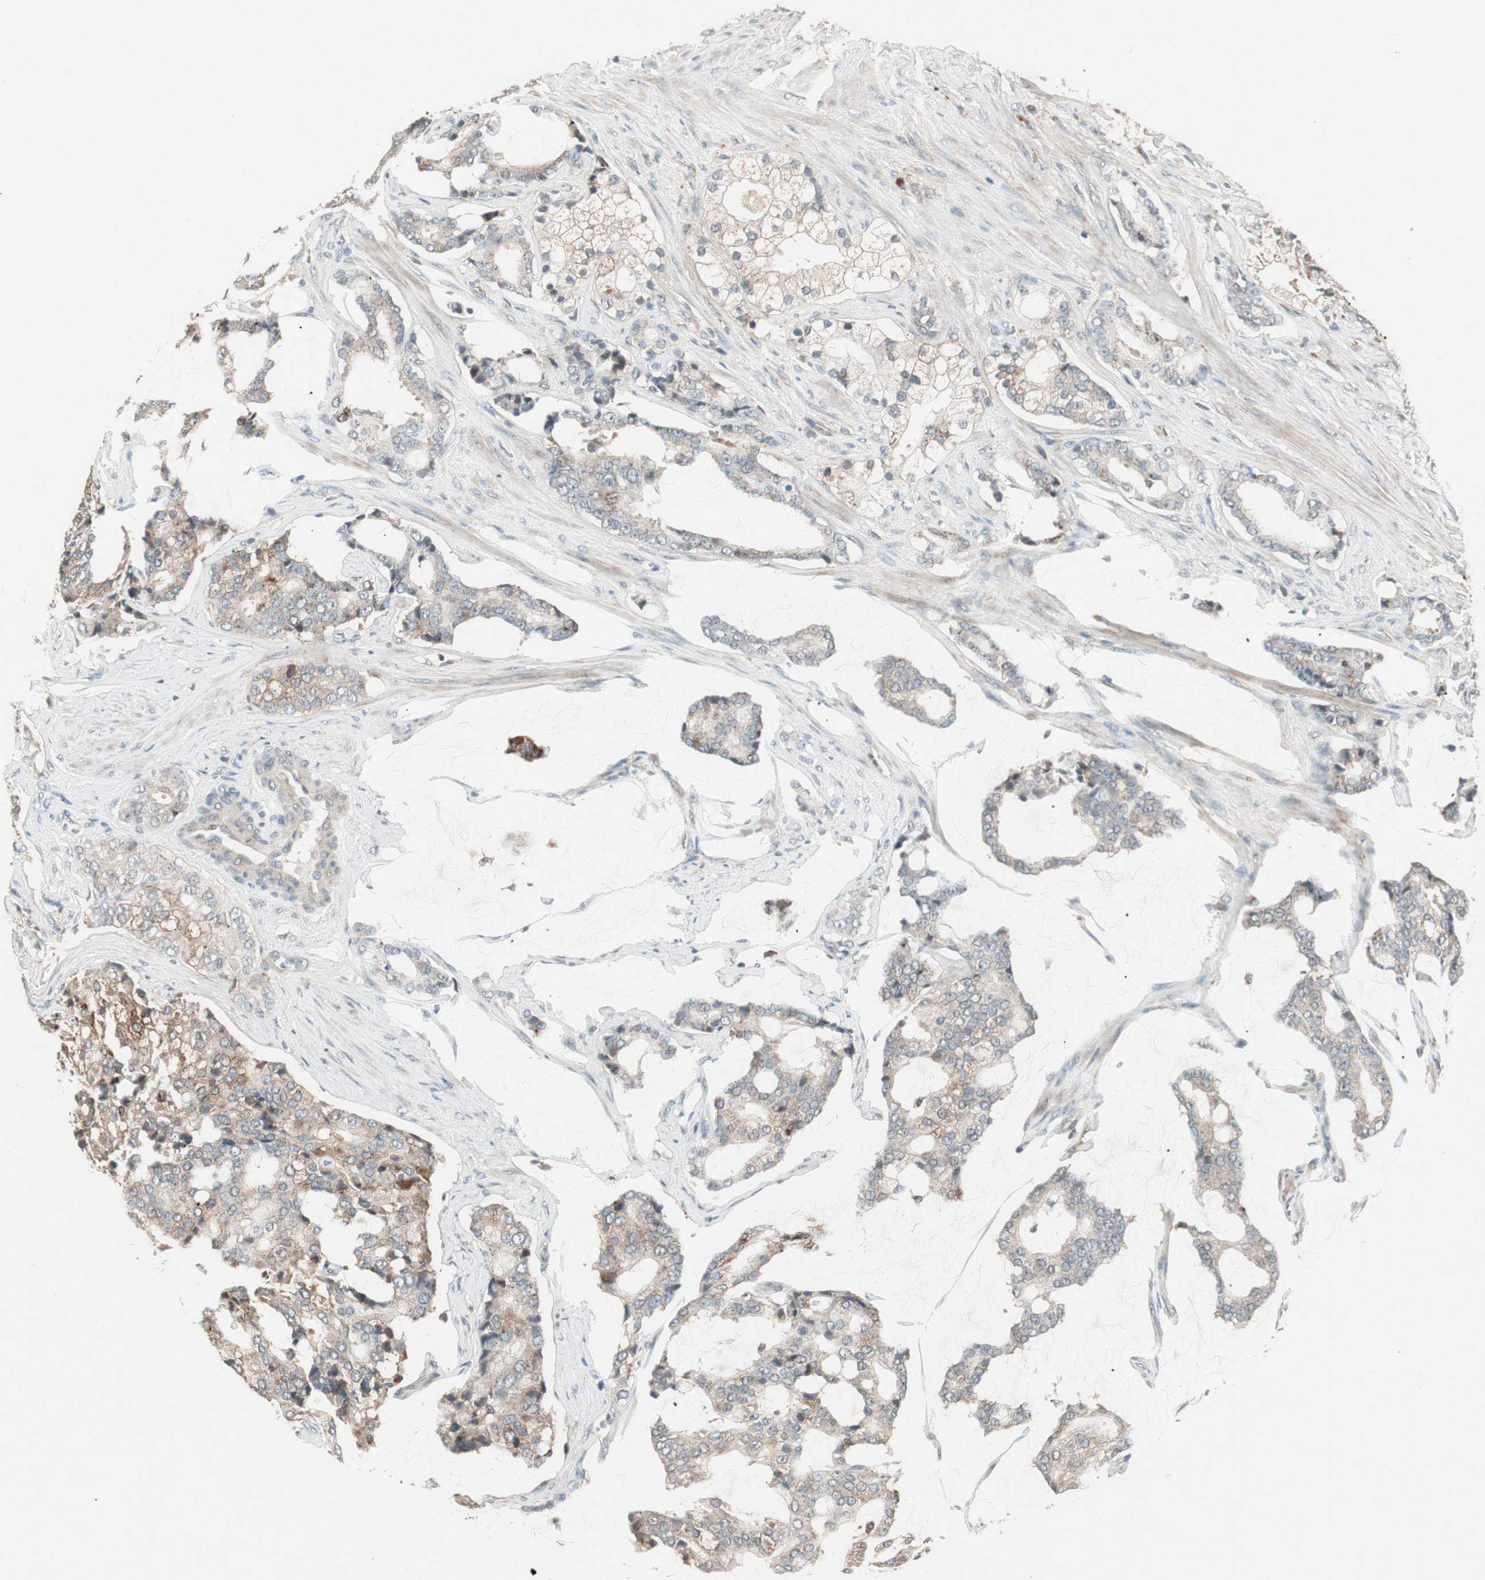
{"staining": {"intensity": "moderate", "quantity": ">75%", "location": "cytoplasmic/membranous"}, "tissue": "prostate cancer", "cell_type": "Tumor cells", "image_type": "cancer", "snomed": [{"axis": "morphology", "description": "Adenocarcinoma, Low grade"}, {"axis": "topography", "description": "Prostate"}], "caption": "Immunohistochemistry (IHC) (DAB (3,3'-diaminobenzidine)) staining of human prostate cancer (adenocarcinoma (low-grade)) demonstrates moderate cytoplasmic/membranous protein staining in about >75% of tumor cells.", "gene": "NFRKB", "patient": {"sex": "male", "age": 58}}